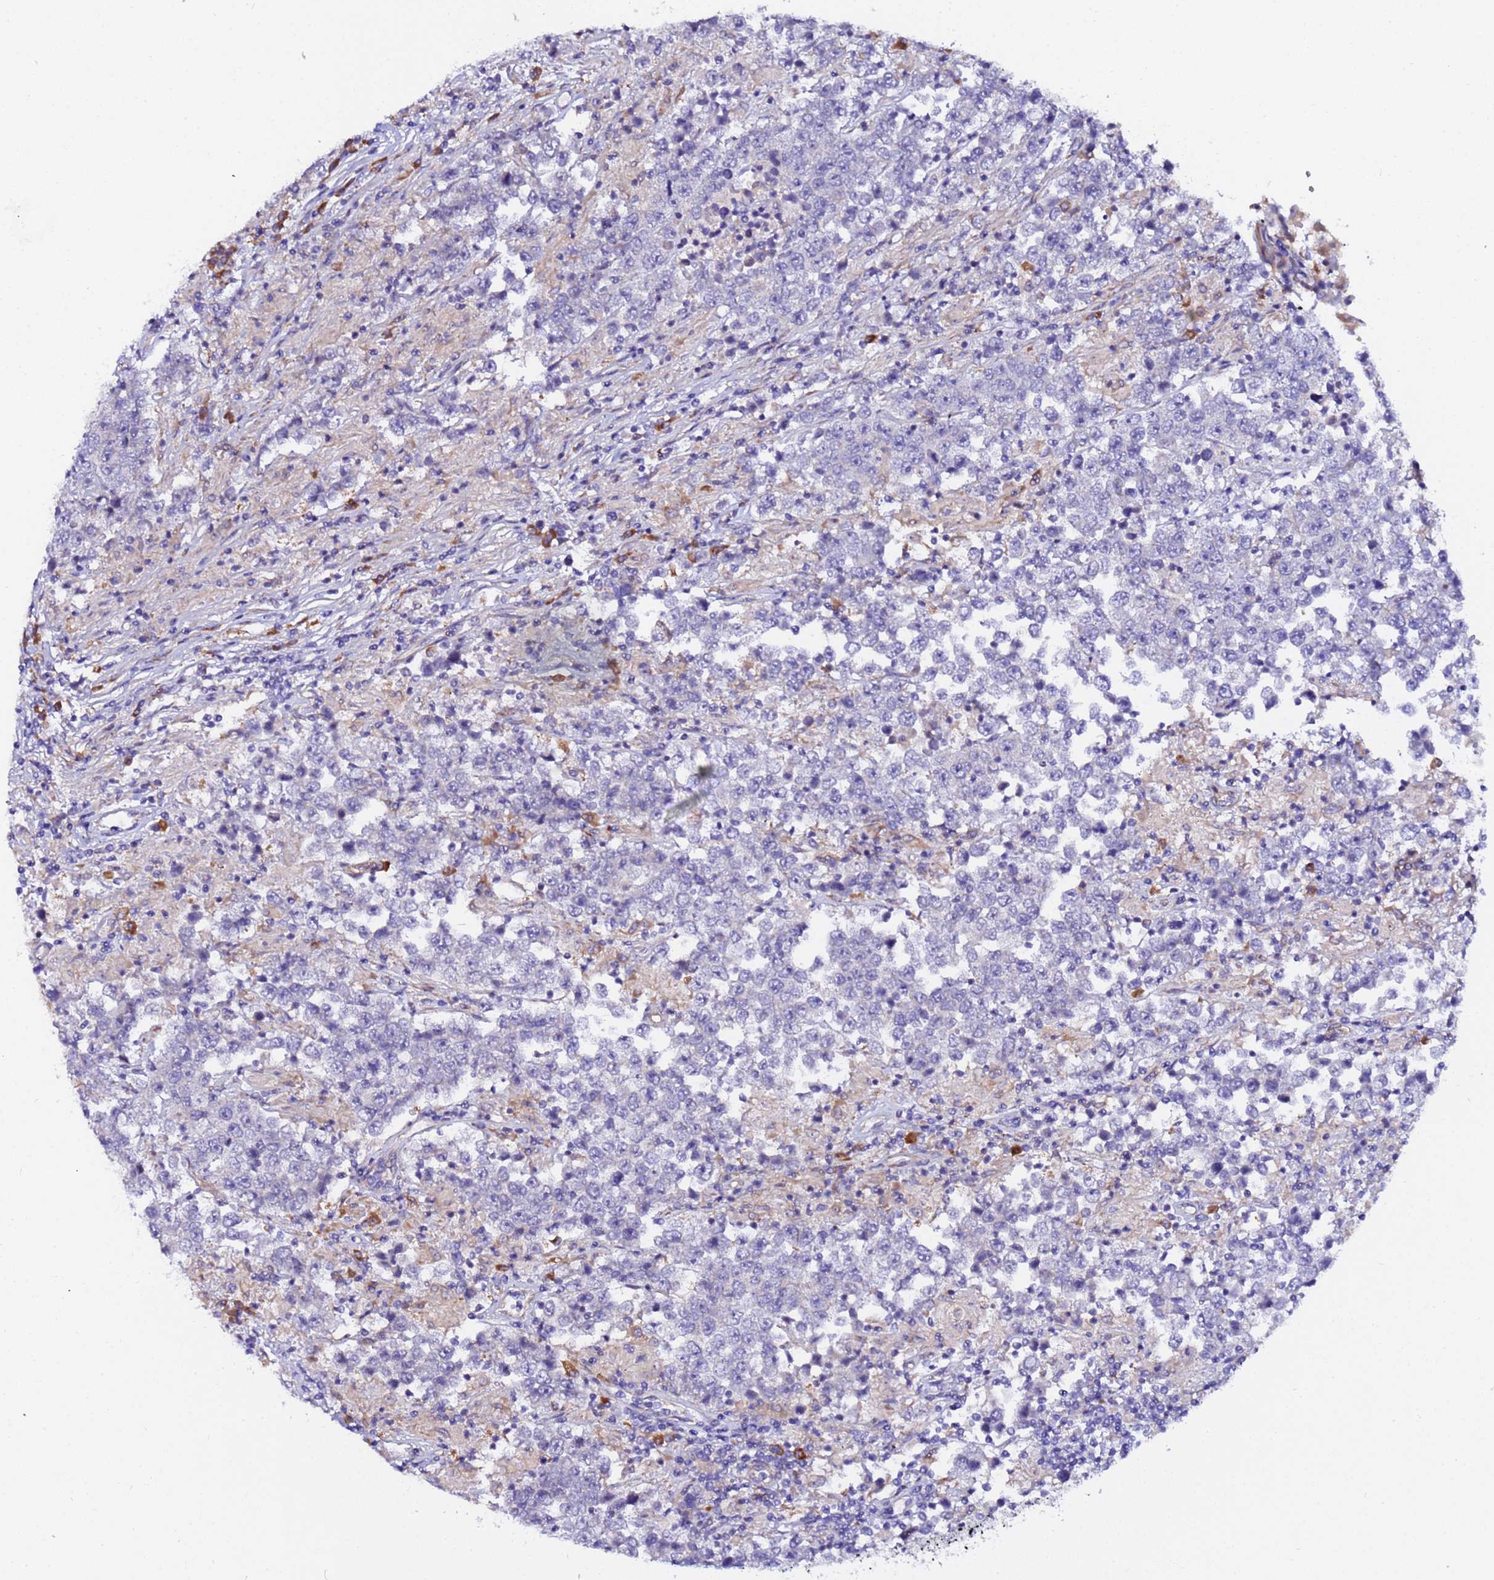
{"staining": {"intensity": "negative", "quantity": "none", "location": "none"}, "tissue": "testis cancer", "cell_type": "Tumor cells", "image_type": "cancer", "snomed": [{"axis": "morphology", "description": "Normal tissue, NOS"}, {"axis": "morphology", "description": "Urothelial carcinoma, High grade"}, {"axis": "morphology", "description": "Seminoma, NOS"}, {"axis": "morphology", "description": "Carcinoma, Embryonal, NOS"}, {"axis": "topography", "description": "Urinary bladder"}, {"axis": "topography", "description": "Testis"}], "caption": "A micrograph of human testis urothelial carcinoma (high-grade) is negative for staining in tumor cells.", "gene": "JRKL", "patient": {"sex": "male", "age": 41}}